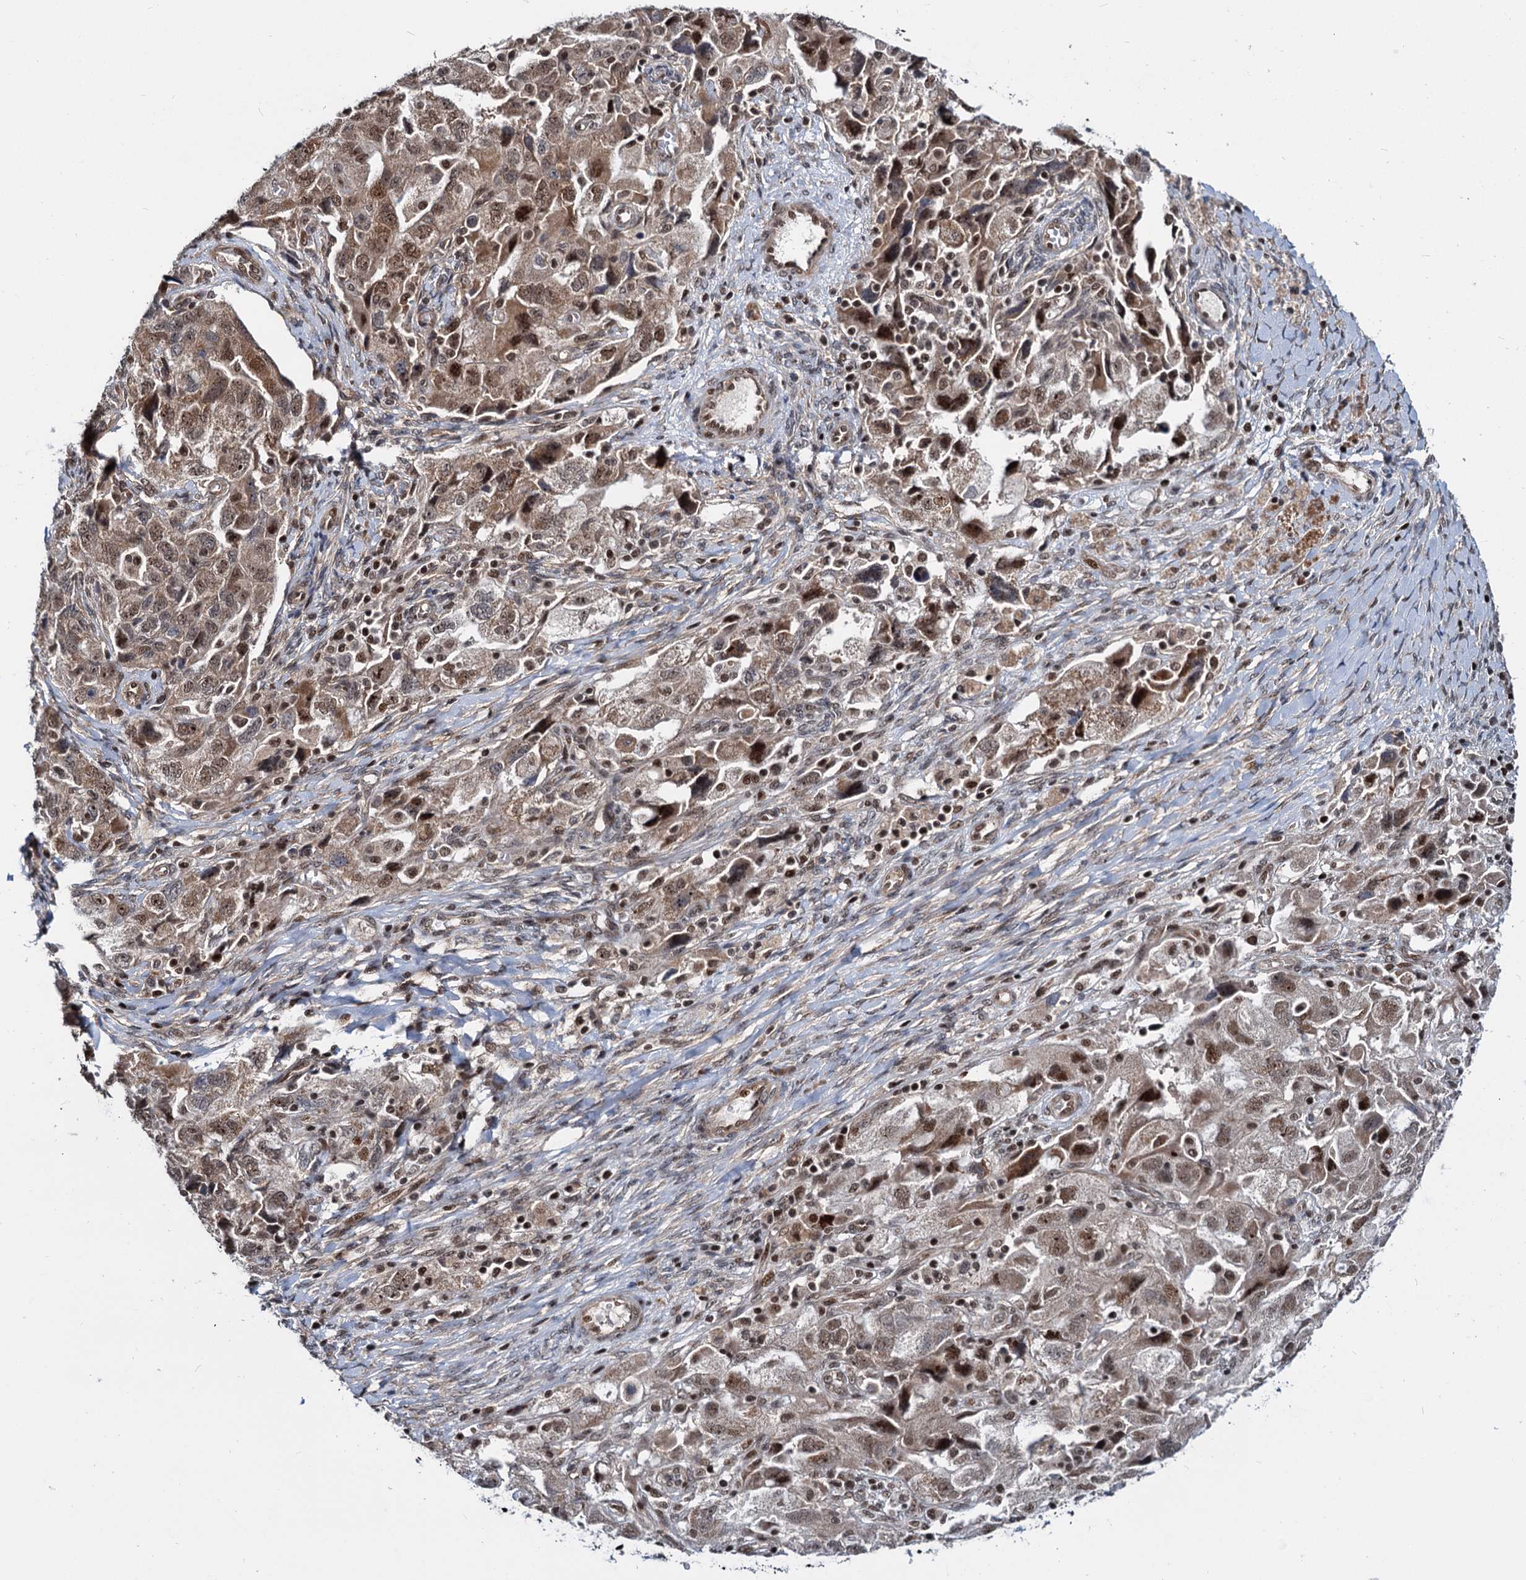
{"staining": {"intensity": "moderate", "quantity": ">75%", "location": "nuclear"}, "tissue": "ovarian cancer", "cell_type": "Tumor cells", "image_type": "cancer", "snomed": [{"axis": "morphology", "description": "Carcinoma, NOS"}, {"axis": "morphology", "description": "Cystadenocarcinoma, serous, NOS"}, {"axis": "topography", "description": "Ovary"}], "caption": "Tumor cells demonstrate moderate nuclear positivity in about >75% of cells in ovarian cancer. (DAB (3,3'-diaminobenzidine) = brown stain, brightfield microscopy at high magnification).", "gene": "UBLCP1", "patient": {"sex": "female", "age": 69}}